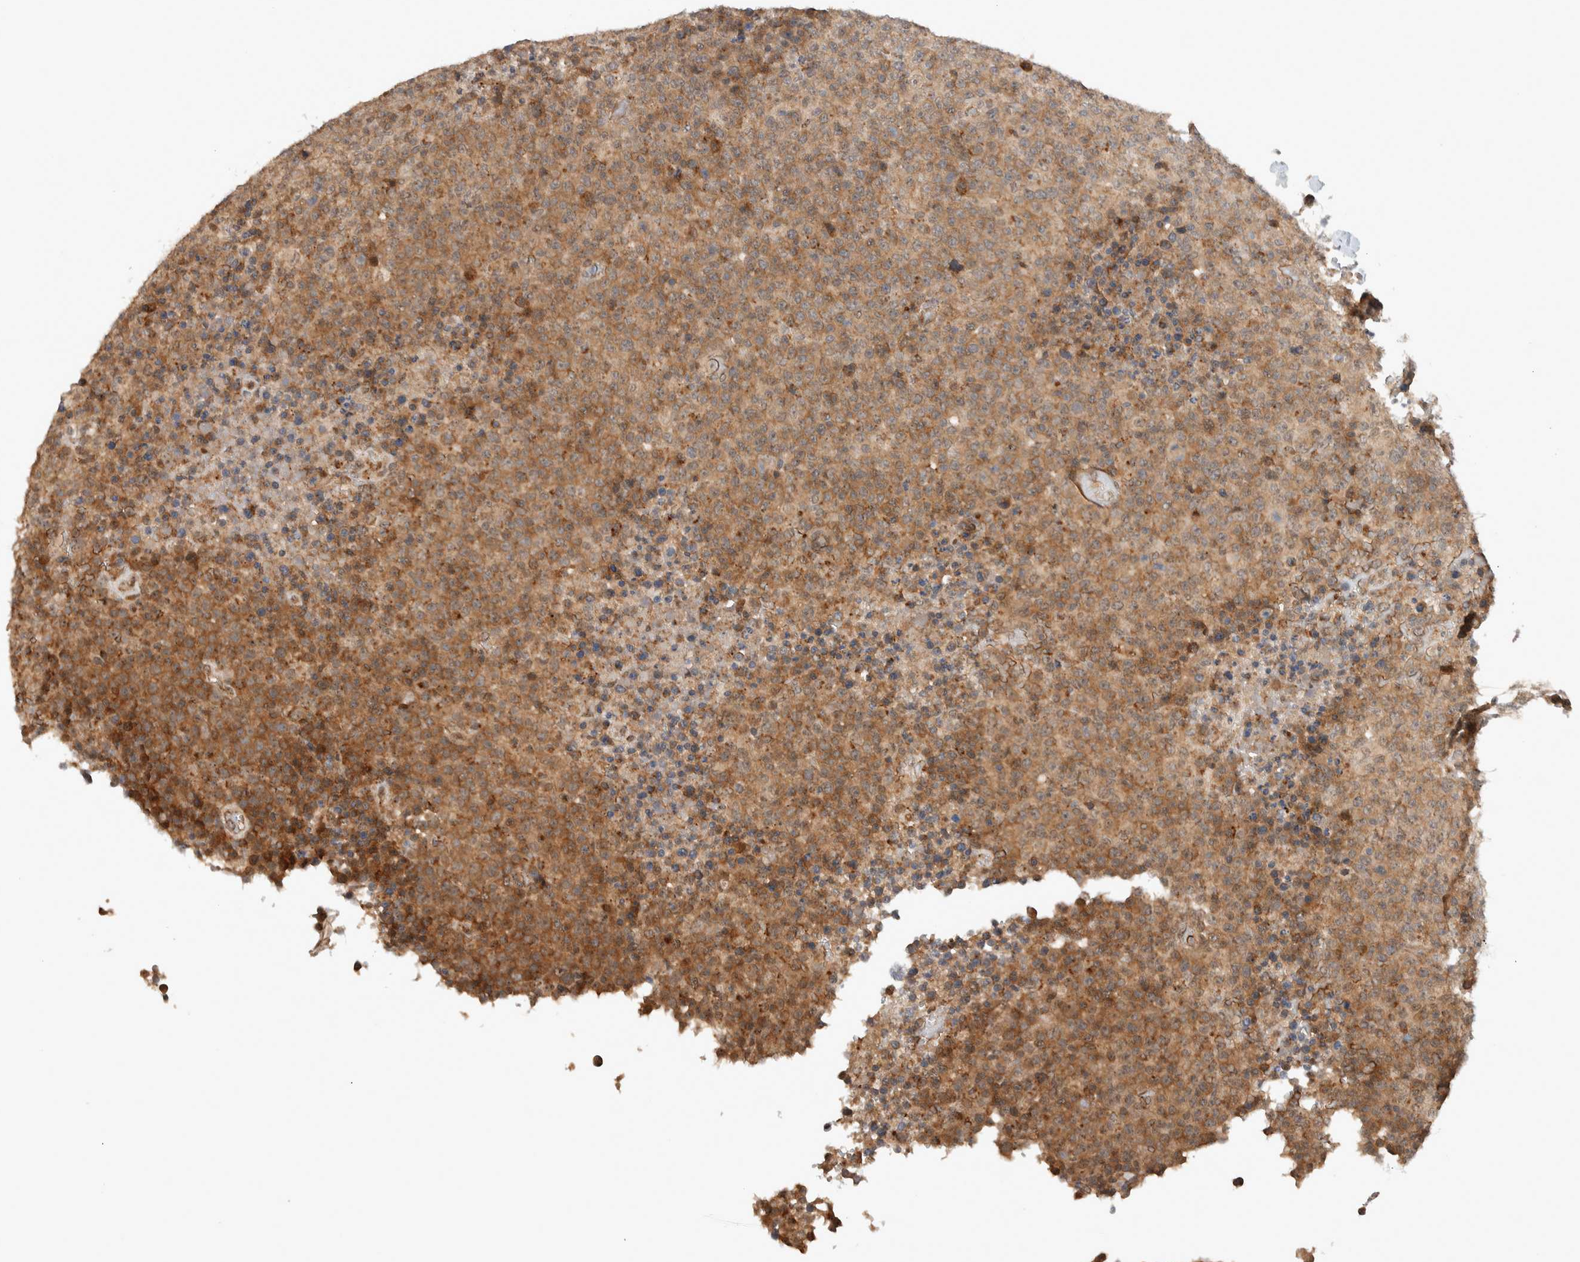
{"staining": {"intensity": "moderate", "quantity": ">75%", "location": "cytoplasmic/membranous"}, "tissue": "lymphoma", "cell_type": "Tumor cells", "image_type": "cancer", "snomed": [{"axis": "morphology", "description": "Malignant lymphoma, non-Hodgkin's type, High grade"}, {"axis": "topography", "description": "Lymph node"}], "caption": "High-grade malignant lymphoma, non-Hodgkin's type stained for a protein (brown) reveals moderate cytoplasmic/membranous positive staining in approximately >75% of tumor cells.", "gene": "DEPTOR", "patient": {"sex": "male", "age": 13}}